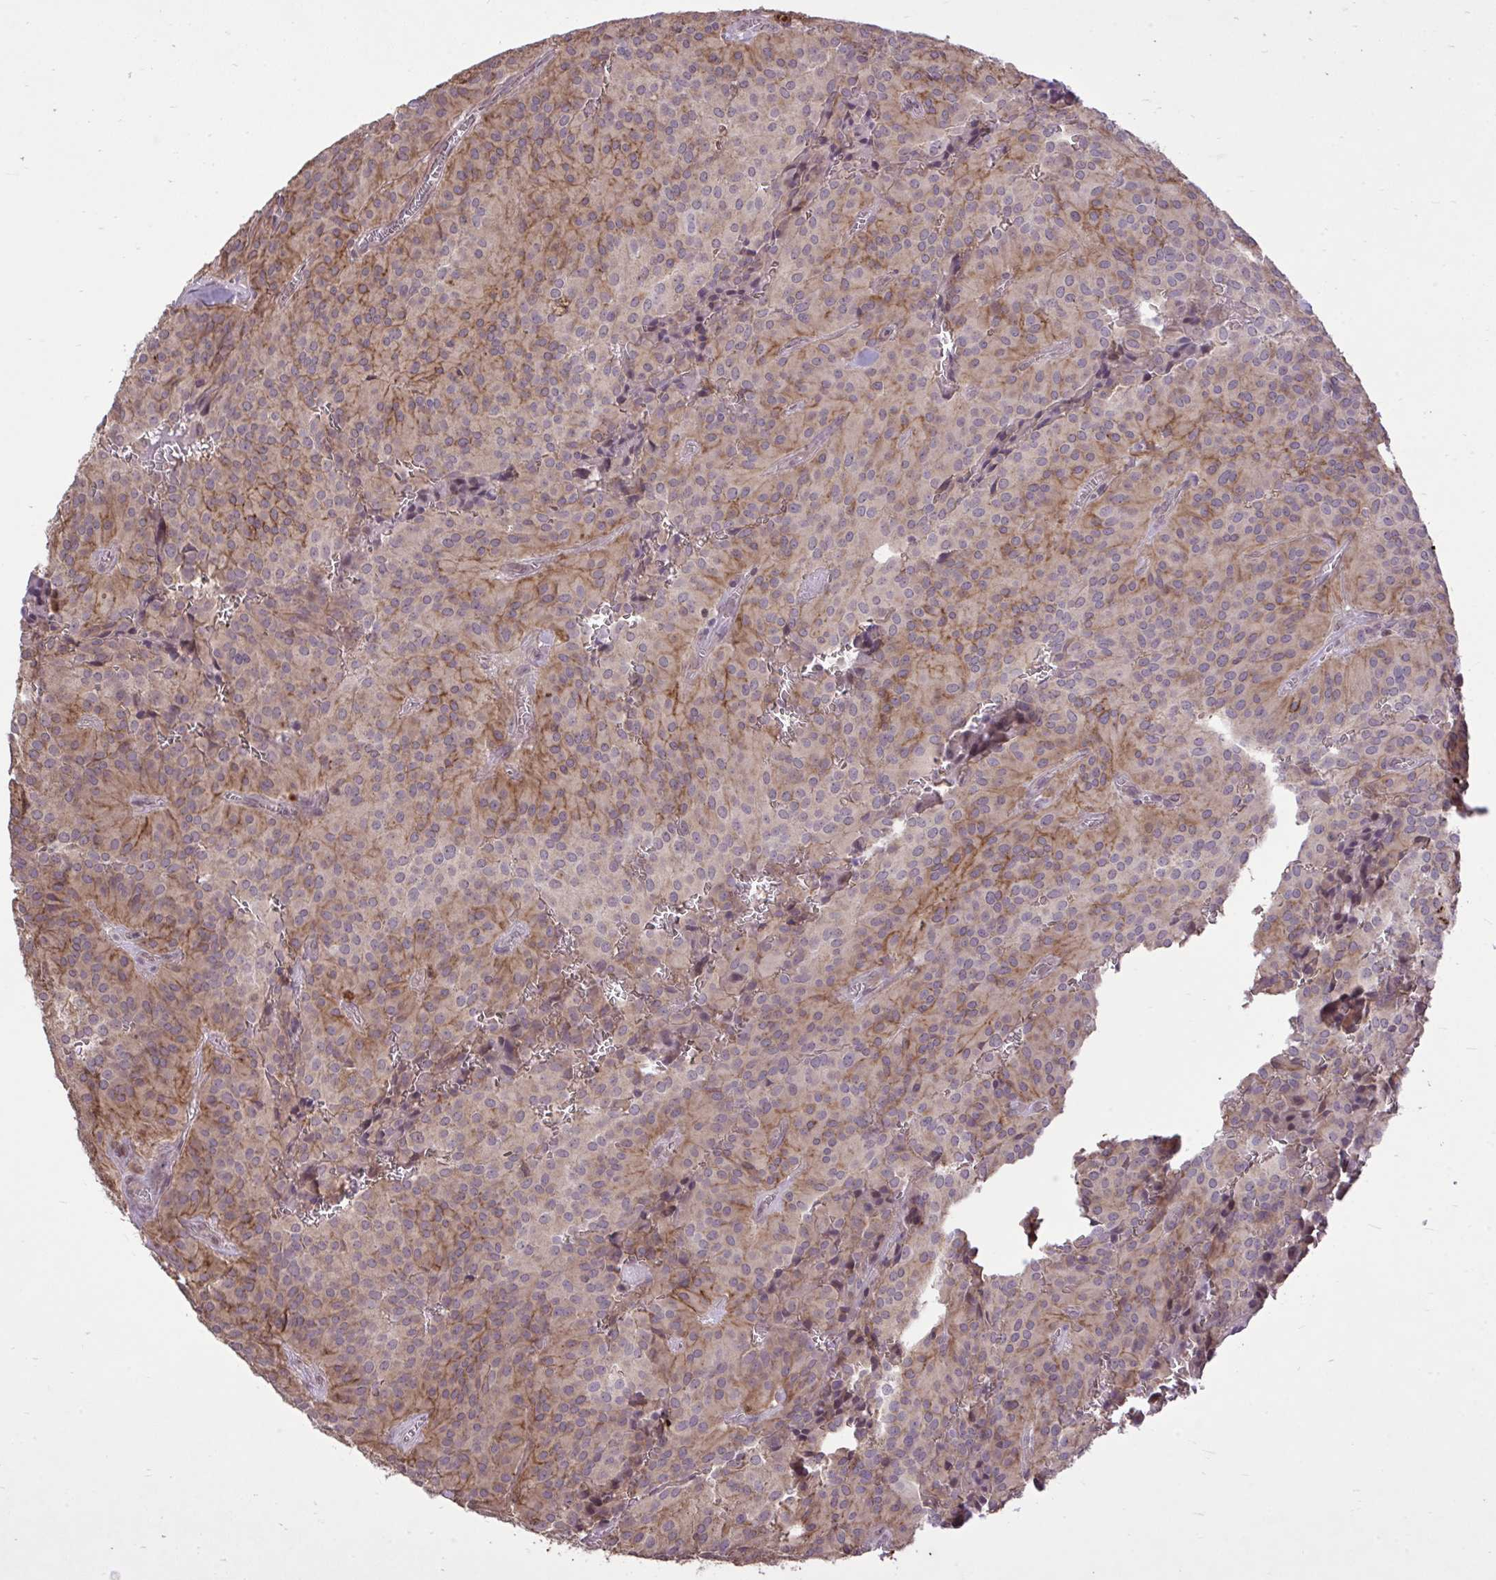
{"staining": {"intensity": "moderate", "quantity": "<25%", "location": "cytoplasmic/membranous"}, "tissue": "glioma", "cell_type": "Tumor cells", "image_type": "cancer", "snomed": [{"axis": "morphology", "description": "Glioma, malignant, Low grade"}, {"axis": "topography", "description": "Brain"}], "caption": "Glioma stained for a protein displays moderate cytoplasmic/membranous positivity in tumor cells. (DAB = brown stain, brightfield microscopy at high magnification).", "gene": "CYP20A1", "patient": {"sex": "male", "age": 42}}